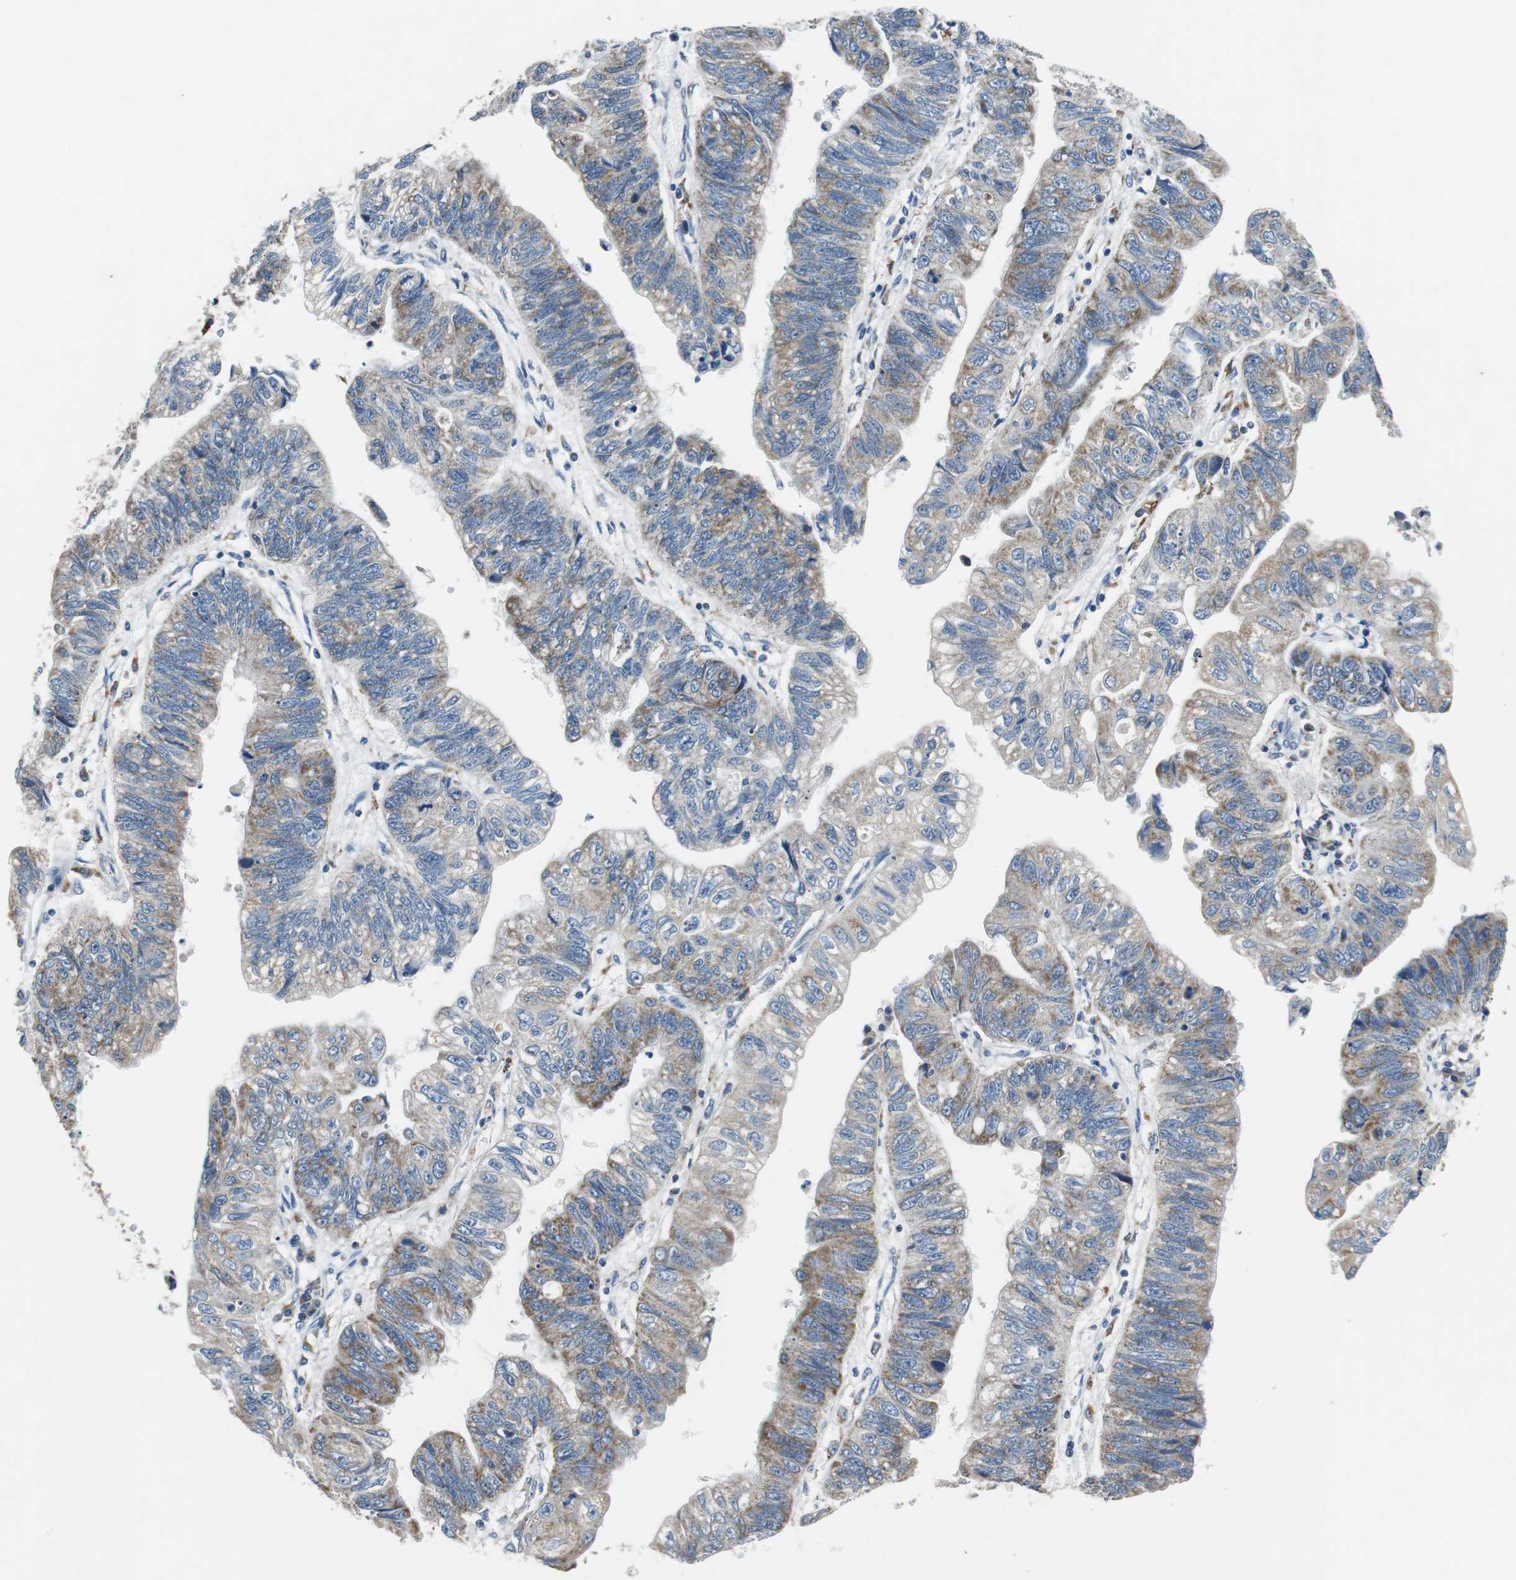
{"staining": {"intensity": "moderate", "quantity": "25%-75%", "location": "cytoplasmic/membranous"}, "tissue": "stomach cancer", "cell_type": "Tumor cells", "image_type": "cancer", "snomed": [{"axis": "morphology", "description": "Adenocarcinoma, NOS"}, {"axis": "topography", "description": "Stomach"}], "caption": "Adenocarcinoma (stomach) was stained to show a protein in brown. There is medium levels of moderate cytoplasmic/membranous positivity in approximately 25%-75% of tumor cells. The staining is performed using DAB (3,3'-diaminobenzidine) brown chromogen to label protein expression. The nuclei are counter-stained blue using hematoxylin.", "gene": "NLGN1", "patient": {"sex": "male", "age": 59}}